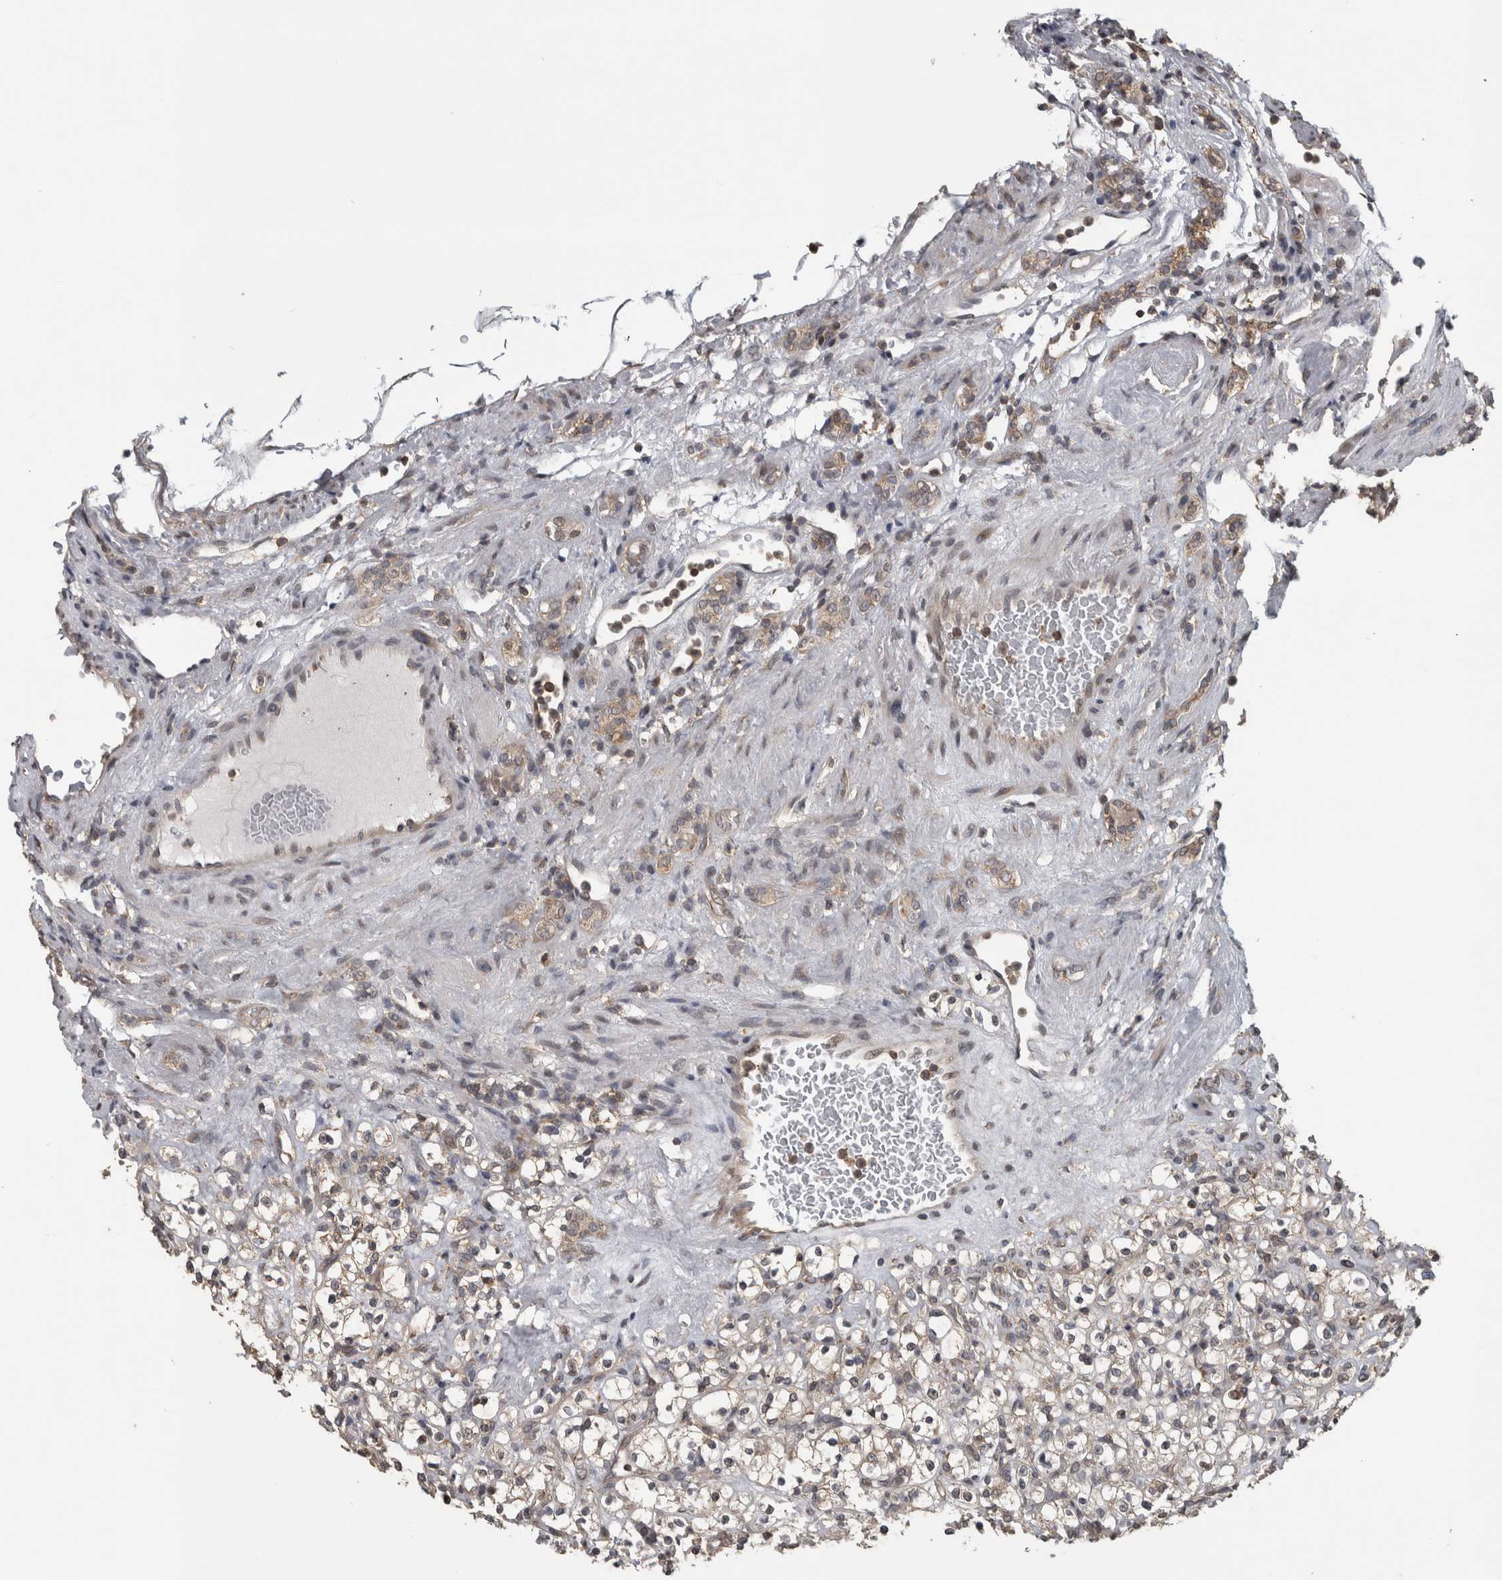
{"staining": {"intensity": "negative", "quantity": "none", "location": "none"}, "tissue": "renal cancer", "cell_type": "Tumor cells", "image_type": "cancer", "snomed": [{"axis": "morphology", "description": "Normal tissue, NOS"}, {"axis": "morphology", "description": "Adenocarcinoma, NOS"}, {"axis": "topography", "description": "Kidney"}], "caption": "Tumor cells show no significant protein staining in renal cancer. Brightfield microscopy of immunohistochemistry stained with DAB (3,3'-diaminobenzidine) (brown) and hematoxylin (blue), captured at high magnification.", "gene": "ATXN2", "patient": {"sex": "female", "age": 72}}